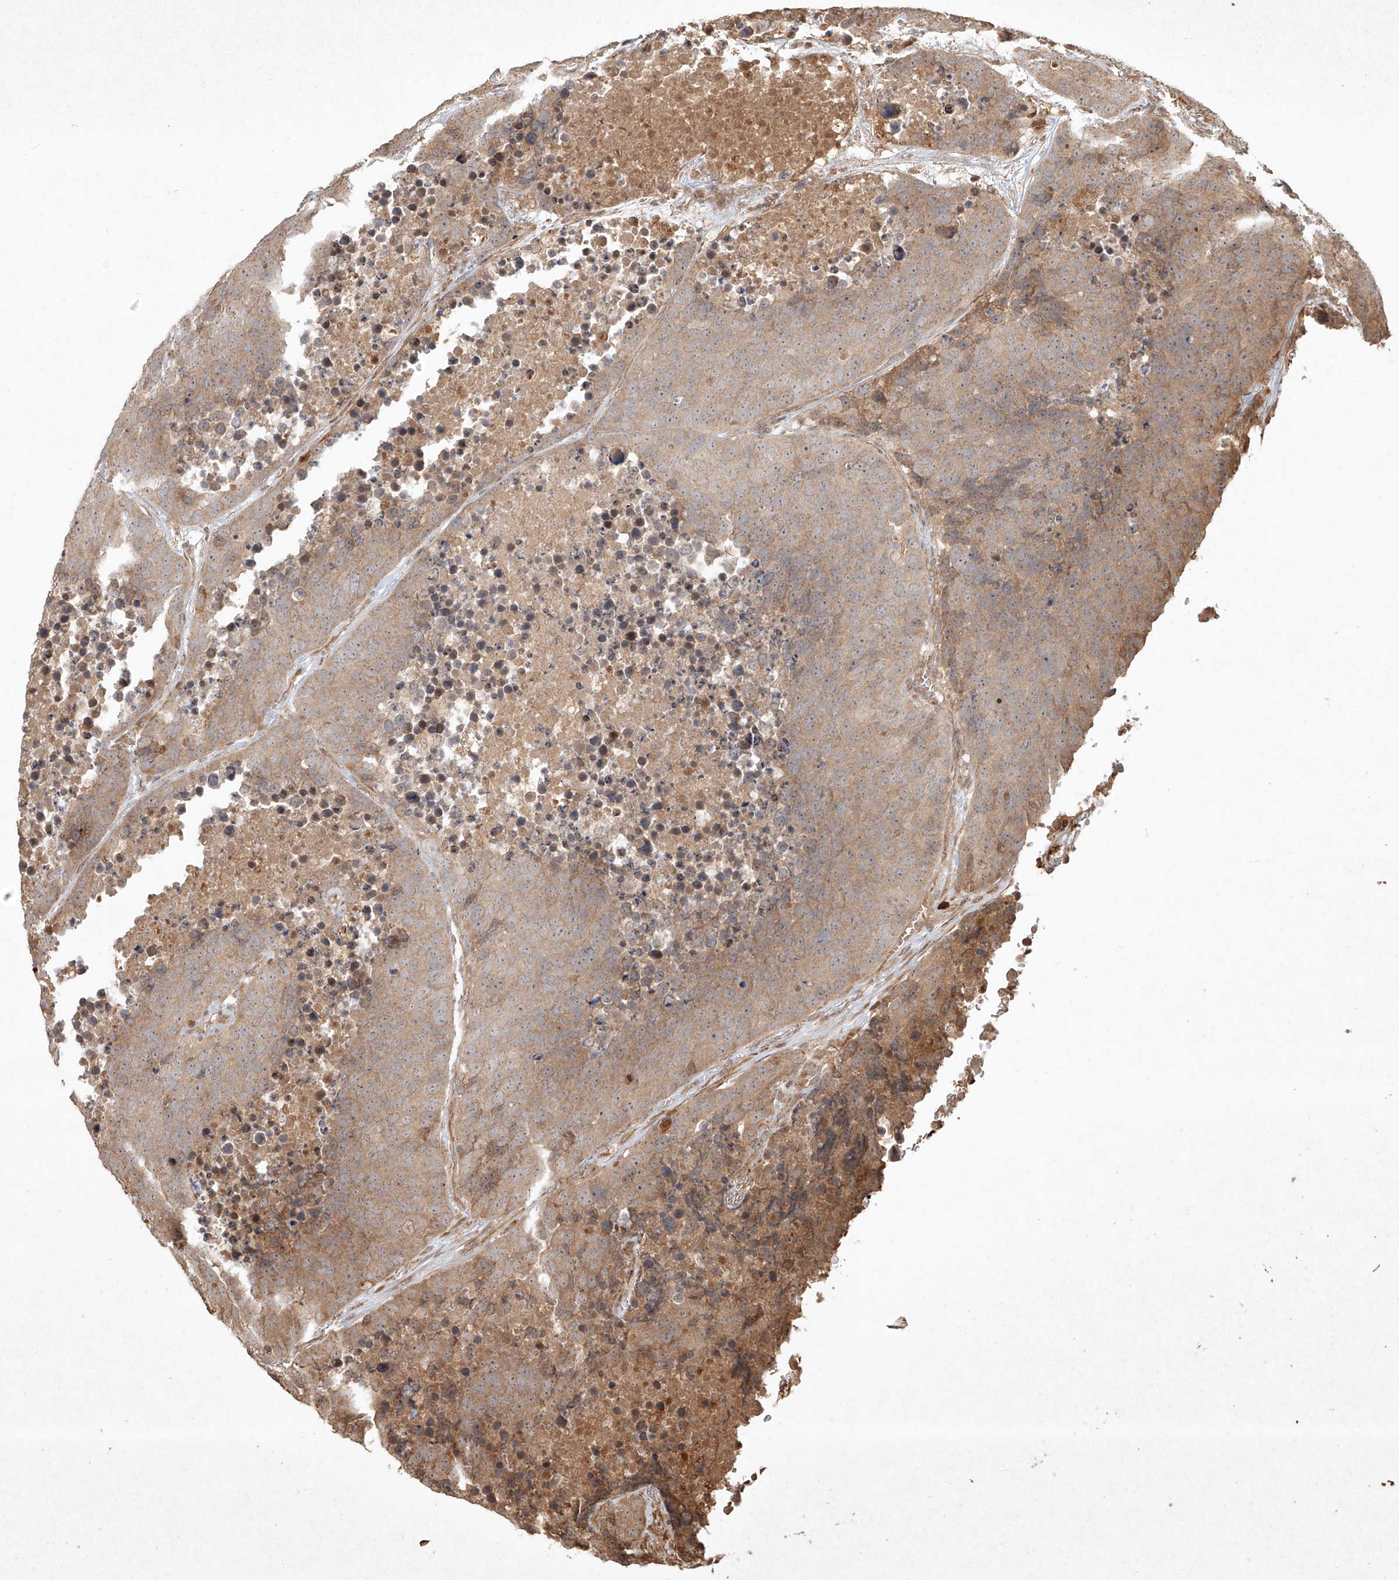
{"staining": {"intensity": "weak", "quantity": ">75%", "location": "cytoplasmic/membranous,nuclear"}, "tissue": "carcinoid", "cell_type": "Tumor cells", "image_type": "cancer", "snomed": [{"axis": "morphology", "description": "Carcinoid, malignant, NOS"}, {"axis": "topography", "description": "Lung"}], "caption": "Immunohistochemical staining of carcinoid (malignant) demonstrates low levels of weak cytoplasmic/membranous and nuclear protein positivity in about >75% of tumor cells.", "gene": "CYYR1", "patient": {"sex": "male", "age": 60}}